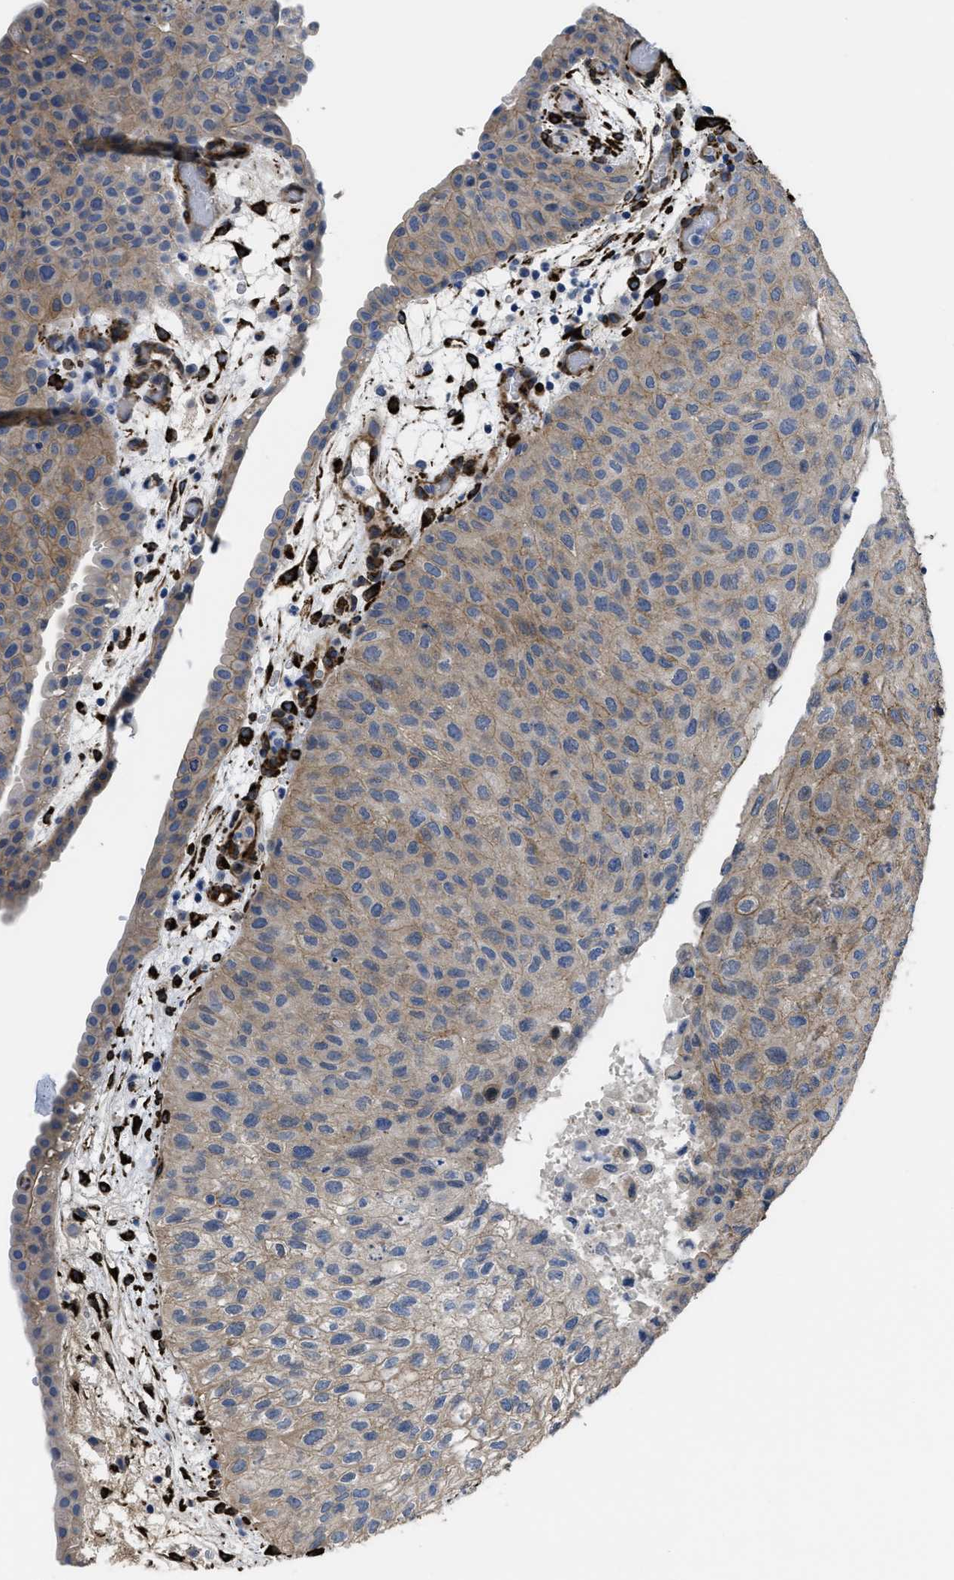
{"staining": {"intensity": "moderate", "quantity": "<25%", "location": "cytoplasmic/membranous"}, "tissue": "urothelial cancer", "cell_type": "Tumor cells", "image_type": "cancer", "snomed": [{"axis": "morphology", "description": "Urothelial carcinoma, Low grade"}, {"axis": "morphology", "description": "Urothelial carcinoma, High grade"}, {"axis": "topography", "description": "Urinary bladder"}], "caption": "About <25% of tumor cells in urothelial cancer exhibit moderate cytoplasmic/membranous protein staining as visualized by brown immunohistochemical staining.", "gene": "SQLE", "patient": {"sex": "male", "age": 35}}